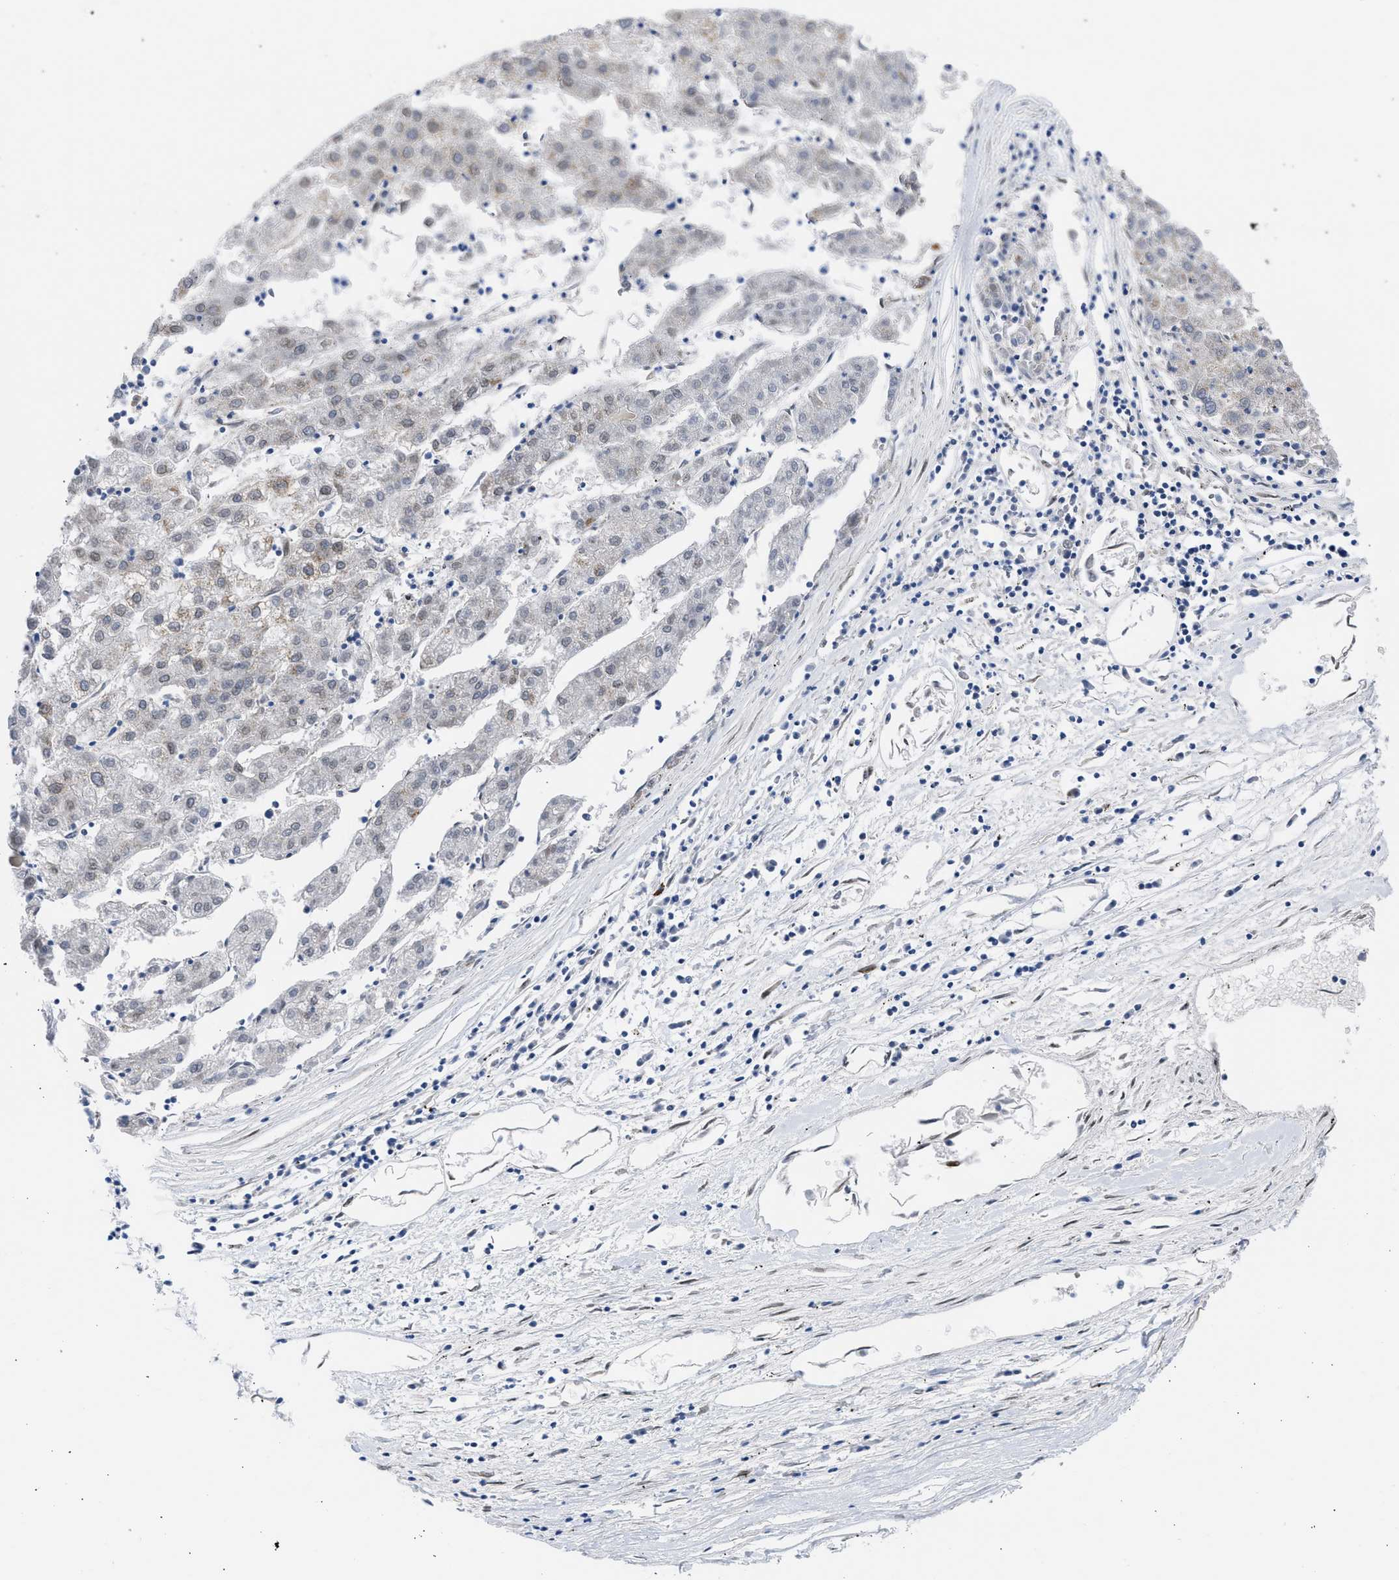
{"staining": {"intensity": "weak", "quantity": "<25%", "location": "cytoplasmic/membranous"}, "tissue": "liver cancer", "cell_type": "Tumor cells", "image_type": "cancer", "snomed": [{"axis": "morphology", "description": "Carcinoma, Hepatocellular, NOS"}, {"axis": "topography", "description": "Liver"}], "caption": "Immunohistochemistry histopathology image of neoplastic tissue: liver cancer (hepatocellular carcinoma) stained with DAB shows no significant protein staining in tumor cells.", "gene": "NUP35", "patient": {"sex": "male", "age": 72}}